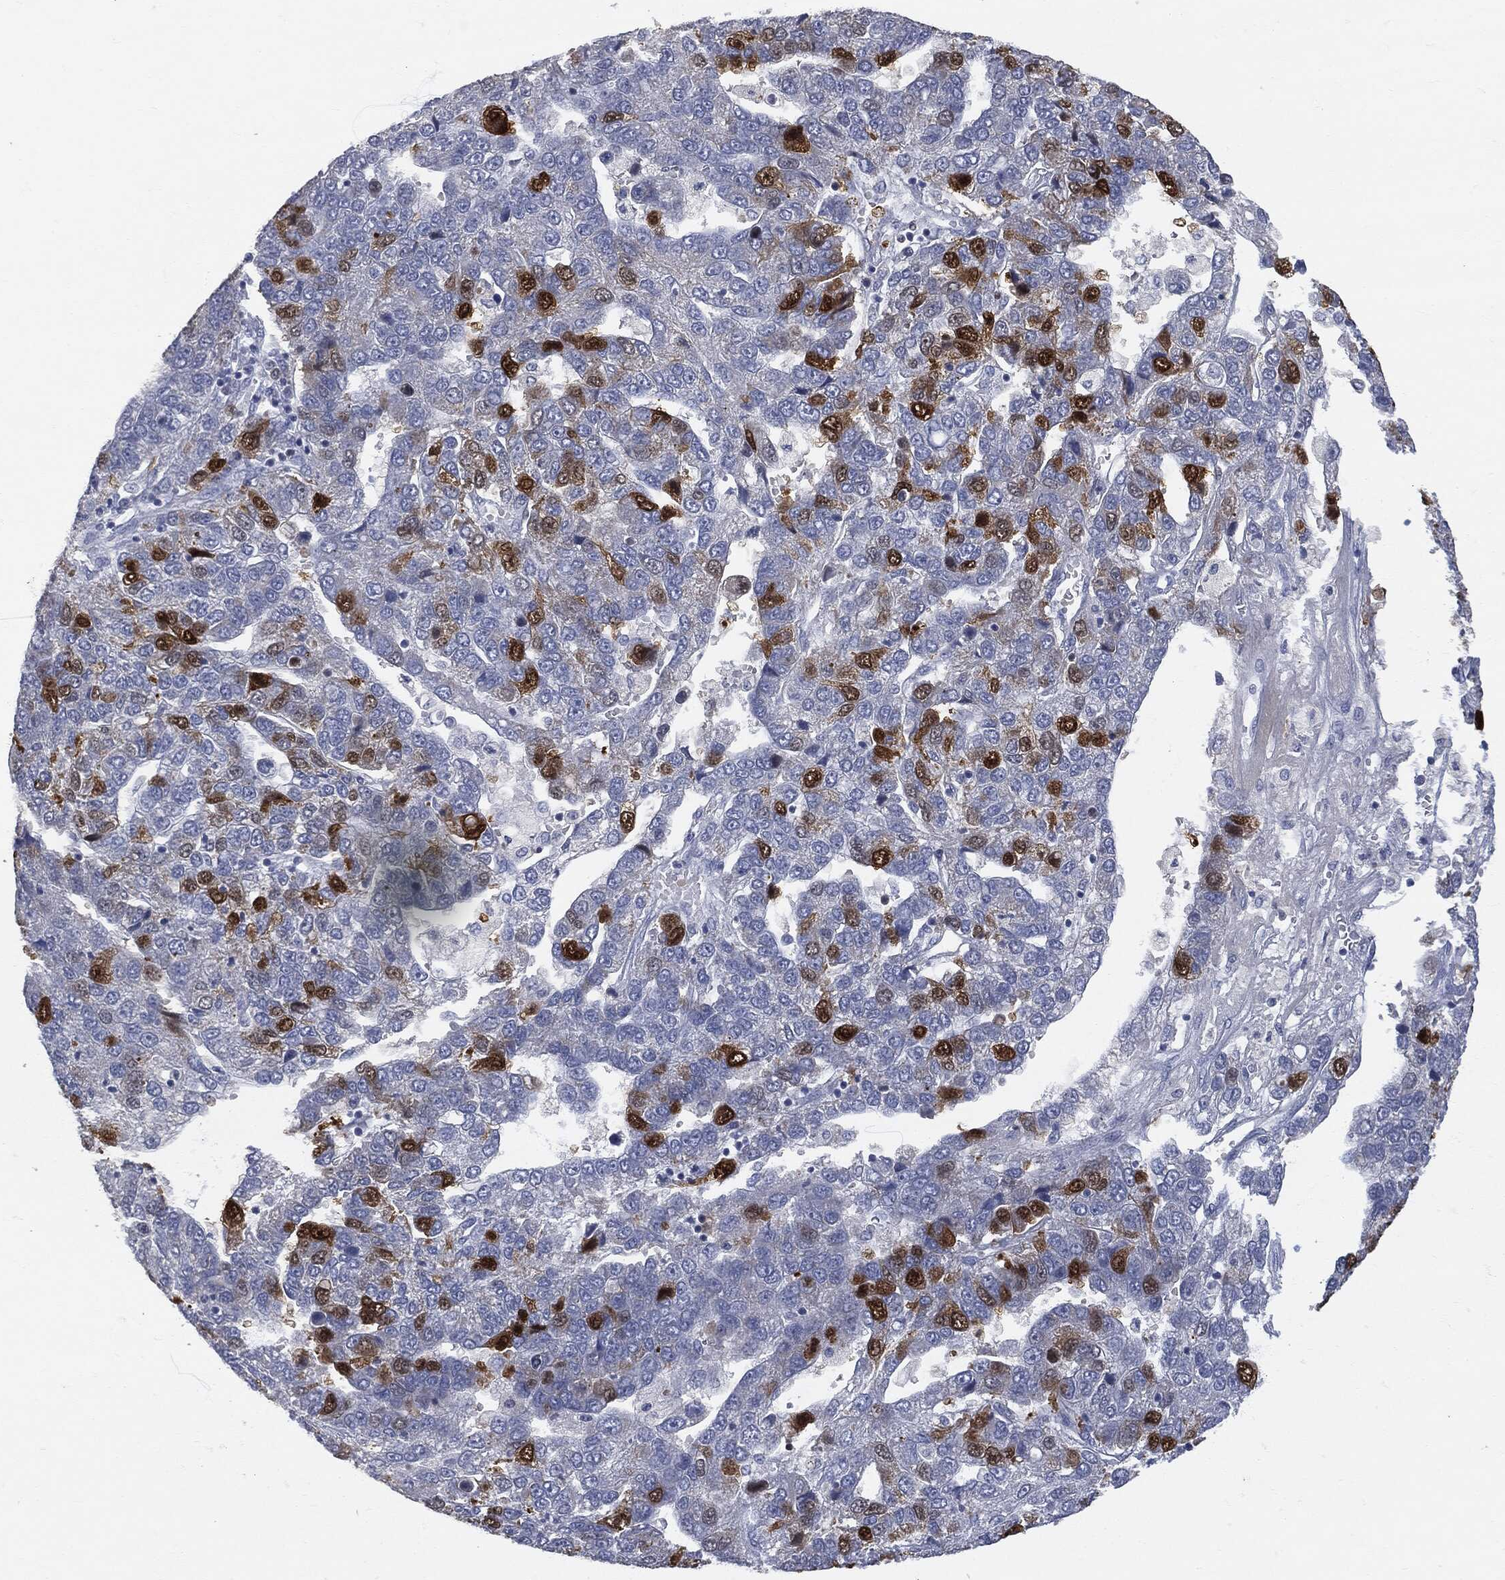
{"staining": {"intensity": "strong", "quantity": "<25%", "location": "cytoplasmic/membranous"}, "tissue": "pancreatic cancer", "cell_type": "Tumor cells", "image_type": "cancer", "snomed": [{"axis": "morphology", "description": "Adenocarcinoma, NOS"}, {"axis": "topography", "description": "Pancreas"}], "caption": "Immunohistochemistry (IHC) staining of pancreatic cancer (adenocarcinoma), which reveals medium levels of strong cytoplasmic/membranous positivity in approximately <25% of tumor cells indicating strong cytoplasmic/membranous protein positivity. The staining was performed using DAB (3,3'-diaminobenzidine) (brown) for protein detection and nuclei were counterstained in hematoxylin (blue).", "gene": "UBE2C", "patient": {"sex": "female", "age": 61}}